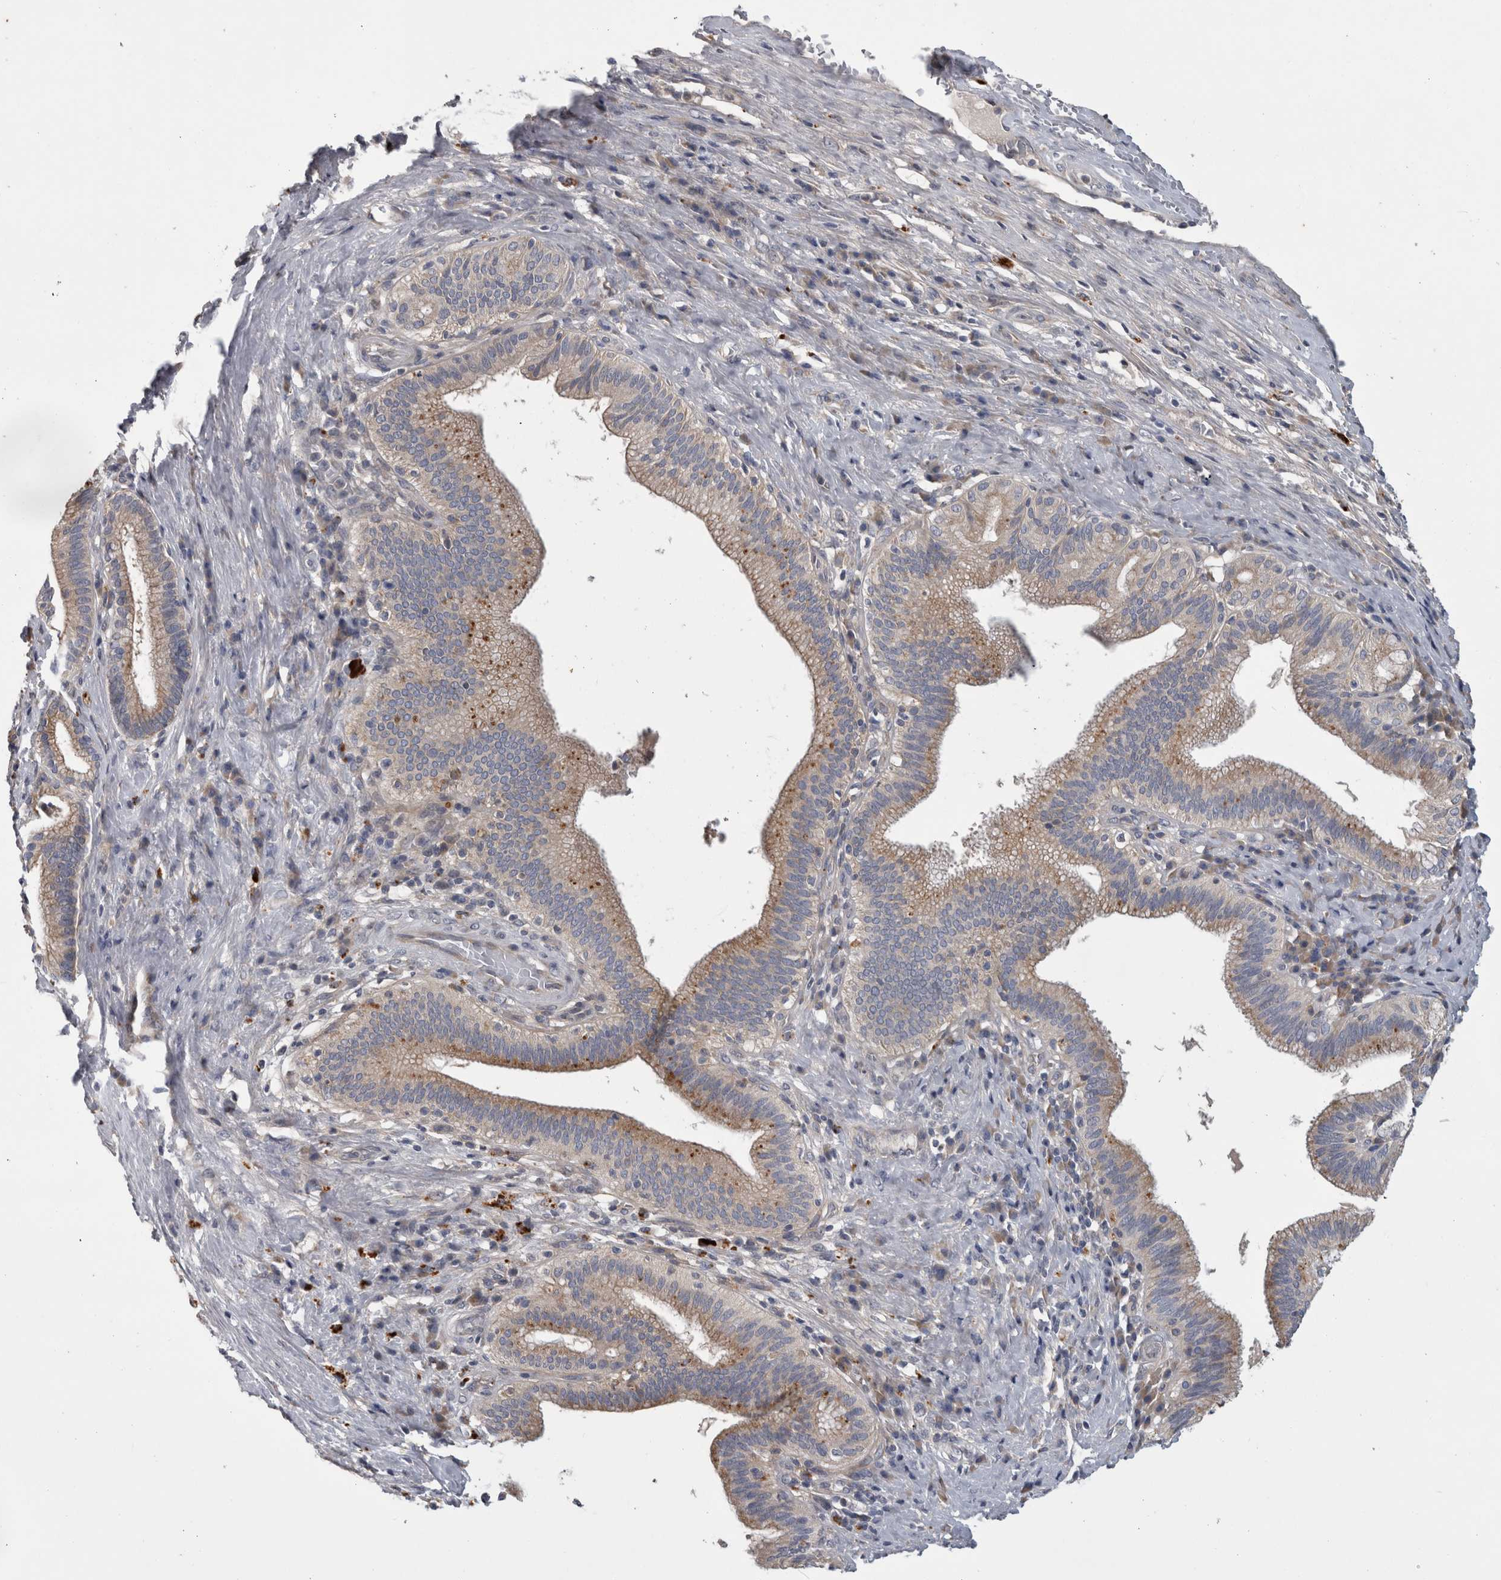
{"staining": {"intensity": "moderate", "quantity": "<25%", "location": "cytoplasmic/membranous"}, "tissue": "liver cancer", "cell_type": "Tumor cells", "image_type": "cancer", "snomed": [{"axis": "morphology", "description": "Normal tissue, NOS"}, {"axis": "morphology", "description": "Cholangiocarcinoma"}, {"axis": "topography", "description": "Liver"}, {"axis": "topography", "description": "Peripheral nerve tissue"}], "caption": "Immunohistochemistry of human liver cancer (cholangiocarcinoma) displays low levels of moderate cytoplasmic/membranous expression in about <25% of tumor cells. (DAB (3,3'-diaminobenzidine) IHC with brightfield microscopy, high magnification).", "gene": "ATXN2", "patient": {"sex": "female", "age": 73}}